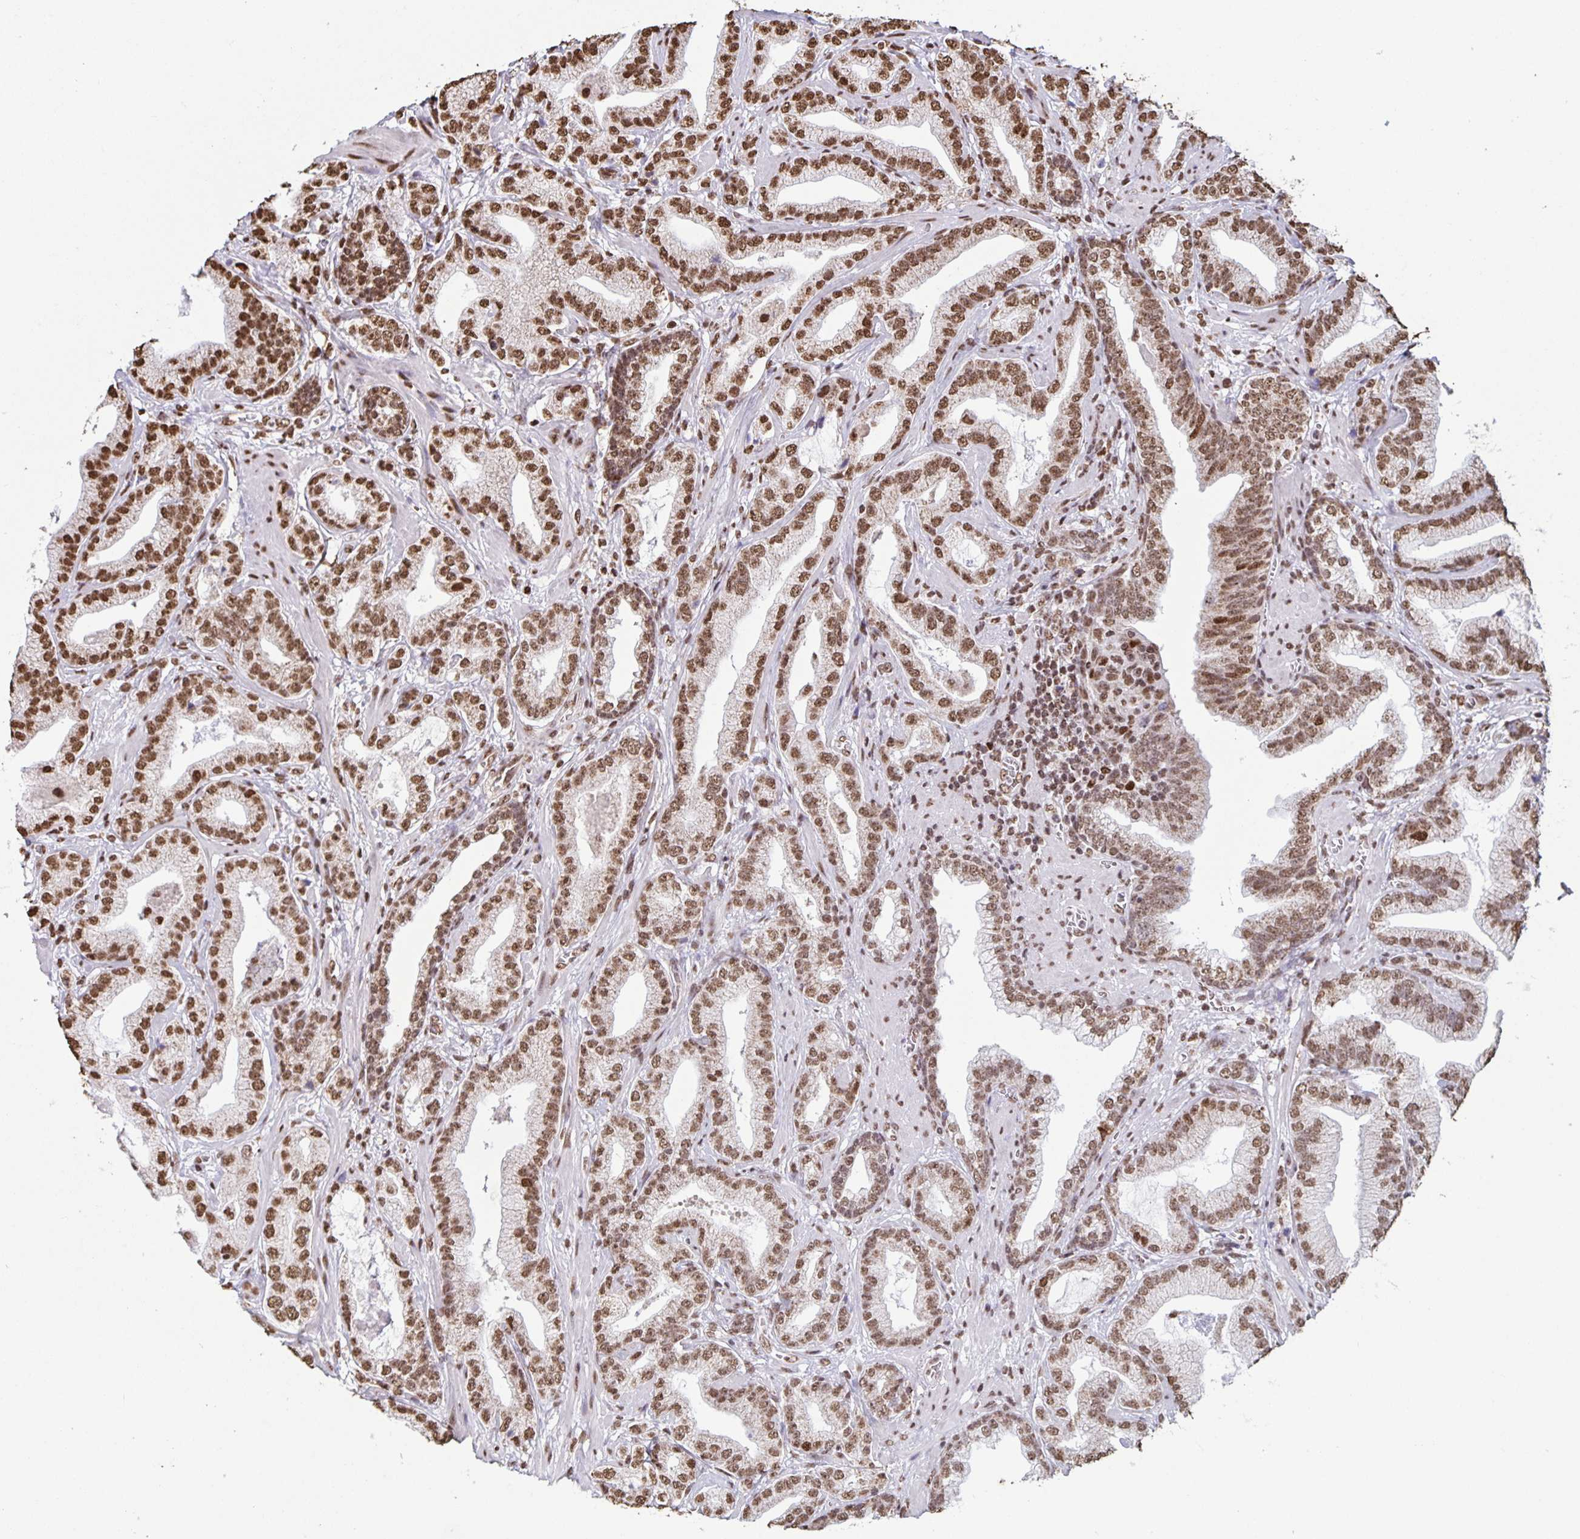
{"staining": {"intensity": "moderate", "quantity": ">75%", "location": "nuclear"}, "tissue": "prostate cancer", "cell_type": "Tumor cells", "image_type": "cancer", "snomed": [{"axis": "morphology", "description": "Adenocarcinoma, Low grade"}, {"axis": "topography", "description": "Prostate"}], "caption": "Immunohistochemistry (IHC) (DAB) staining of human adenocarcinoma (low-grade) (prostate) exhibits moderate nuclear protein positivity in approximately >75% of tumor cells. Using DAB (brown) and hematoxylin (blue) stains, captured at high magnification using brightfield microscopy.", "gene": "DUT", "patient": {"sex": "male", "age": 62}}